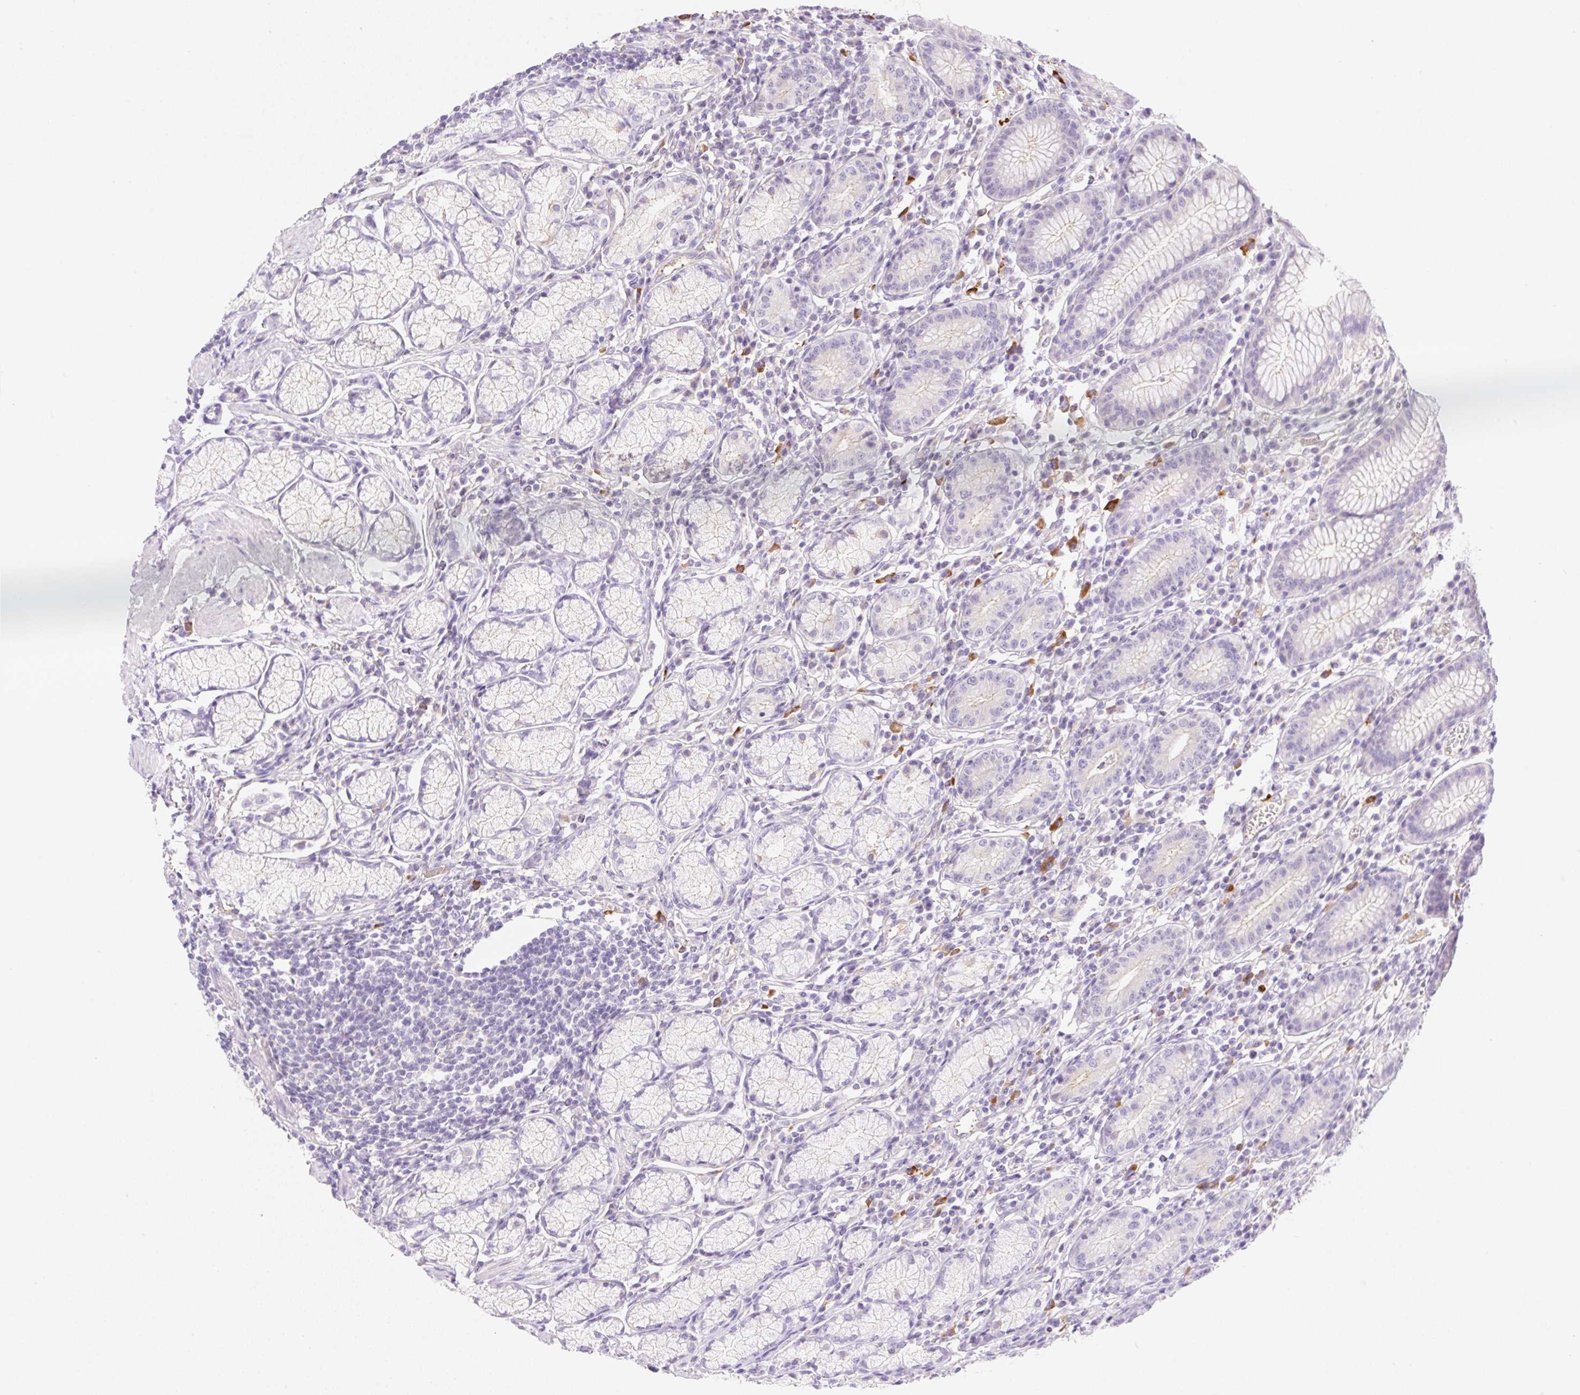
{"staining": {"intensity": "moderate", "quantity": "<25%", "location": "cytoplasmic/membranous"}, "tissue": "stomach", "cell_type": "Glandular cells", "image_type": "normal", "snomed": [{"axis": "morphology", "description": "Normal tissue, NOS"}, {"axis": "topography", "description": "Stomach"}], "caption": "Human stomach stained for a protein (brown) displays moderate cytoplasmic/membranous positive positivity in approximately <25% of glandular cells.", "gene": "DENND5A", "patient": {"sex": "male", "age": 55}}